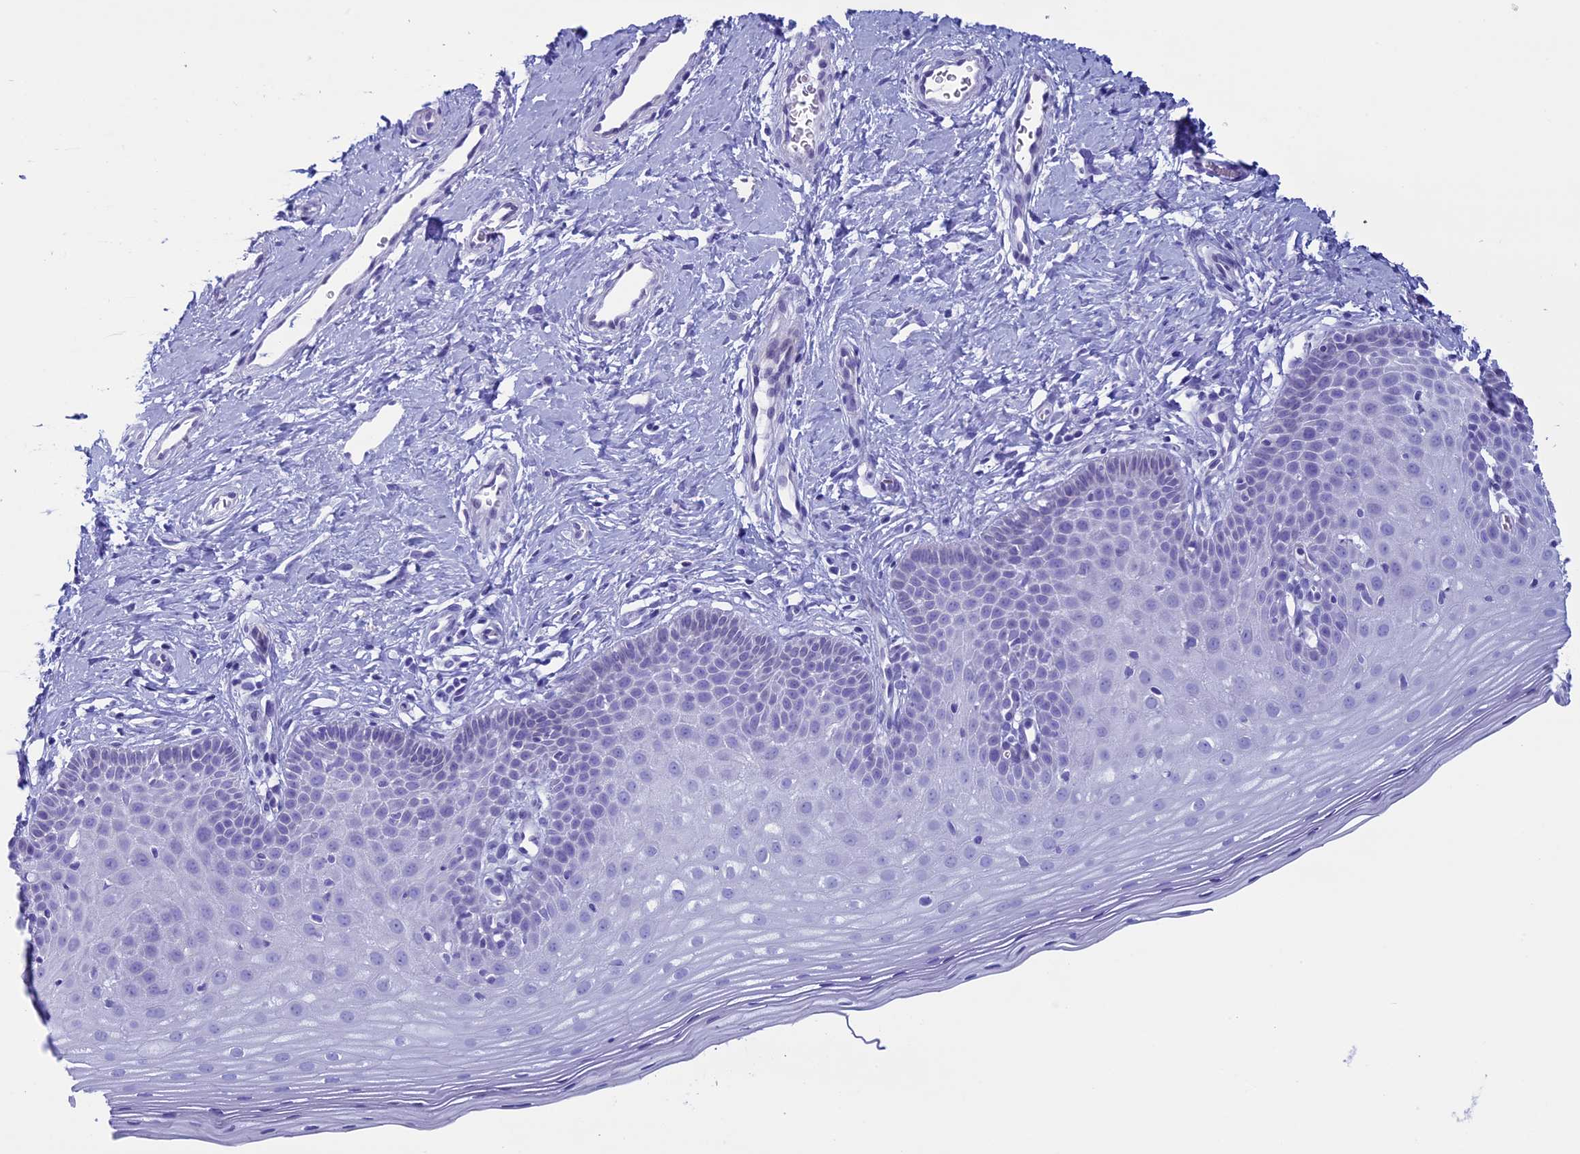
{"staining": {"intensity": "negative", "quantity": "none", "location": "none"}, "tissue": "cervix", "cell_type": "Glandular cells", "image_type": "normal", "snomed": [{"axis": "morphology", "description": "Normal tissue, NOS"}, {"axis": "topography", "description": "Cervix"}], "caption": "Immunohistochemistry (IHC) image of unremarkable cervix: human cervix stained with DAB (3,3'-diaminobenzidine) displays no significant protein staining in glandular cells. (Brightfield microscopy of DAB (3,3'-diaminobenzidine) immunohistochemistry (IHC) at high magnification).", "gene": "FAM169A", "patient": {"sex": "female", "age": 36}}